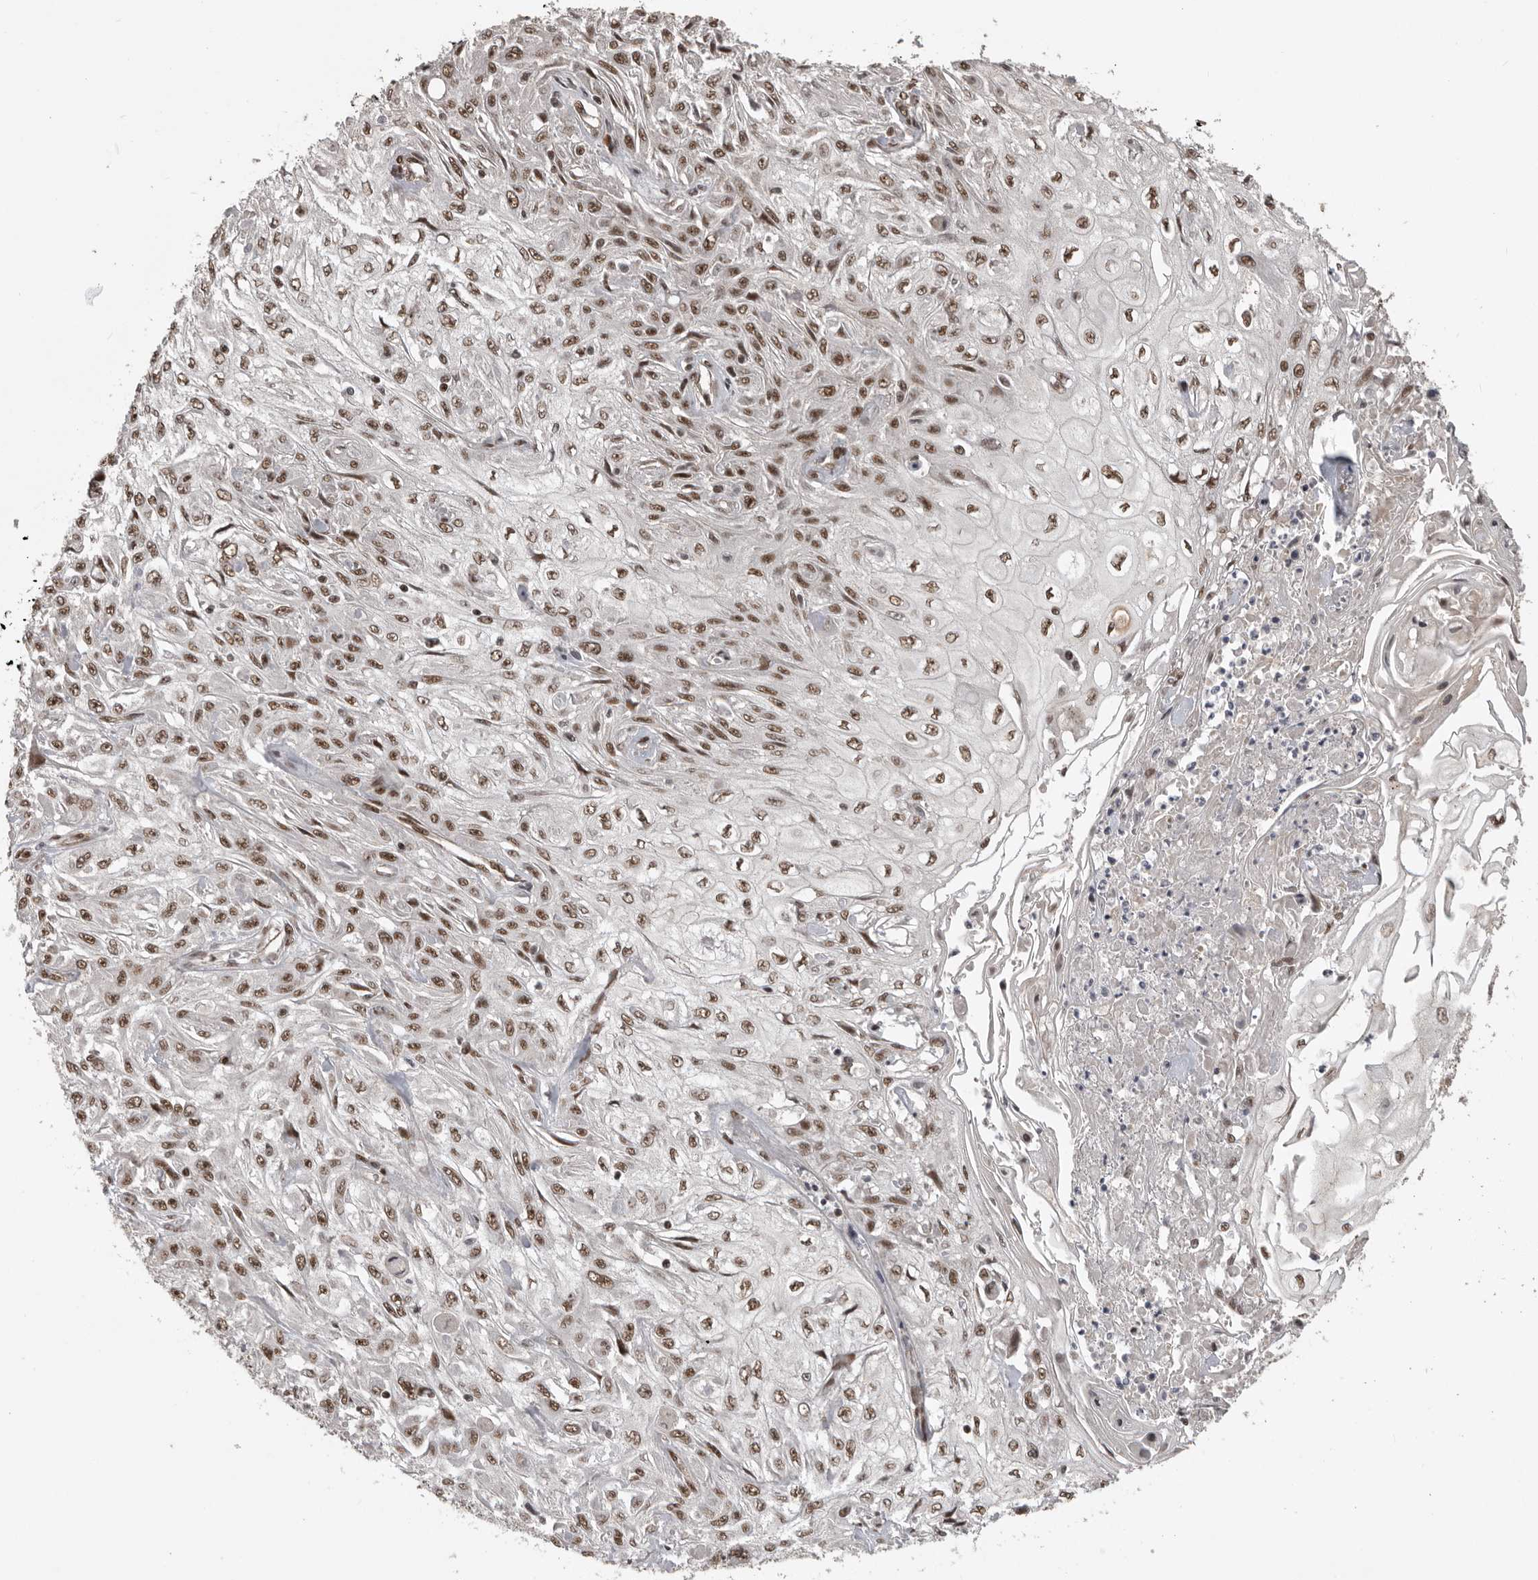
{"staining": {"intensity": "moderate", "quantity": ">75%", "location": "nuclear"}, "tissue": "skin cancer", "cell_type": "Tumor cells", "image_type": "cancer", "snomed": [{"axis": "morphology", "description": "Squamous cell carcinoma, NOS"}, {"axis": "morphology", "description": "Squamous cell carcinoma, metastatic, NOS"}, {"axis": "topography", "description": "Skin"}, {"axis": "topography", "description": "Lymph node"}], "caption": "Skin cancer stained for a protein reveals moderate nuclear positivity in tumor cells.", "gene": "CBLL1", "patient": {"sex": "male", "age": 75}}